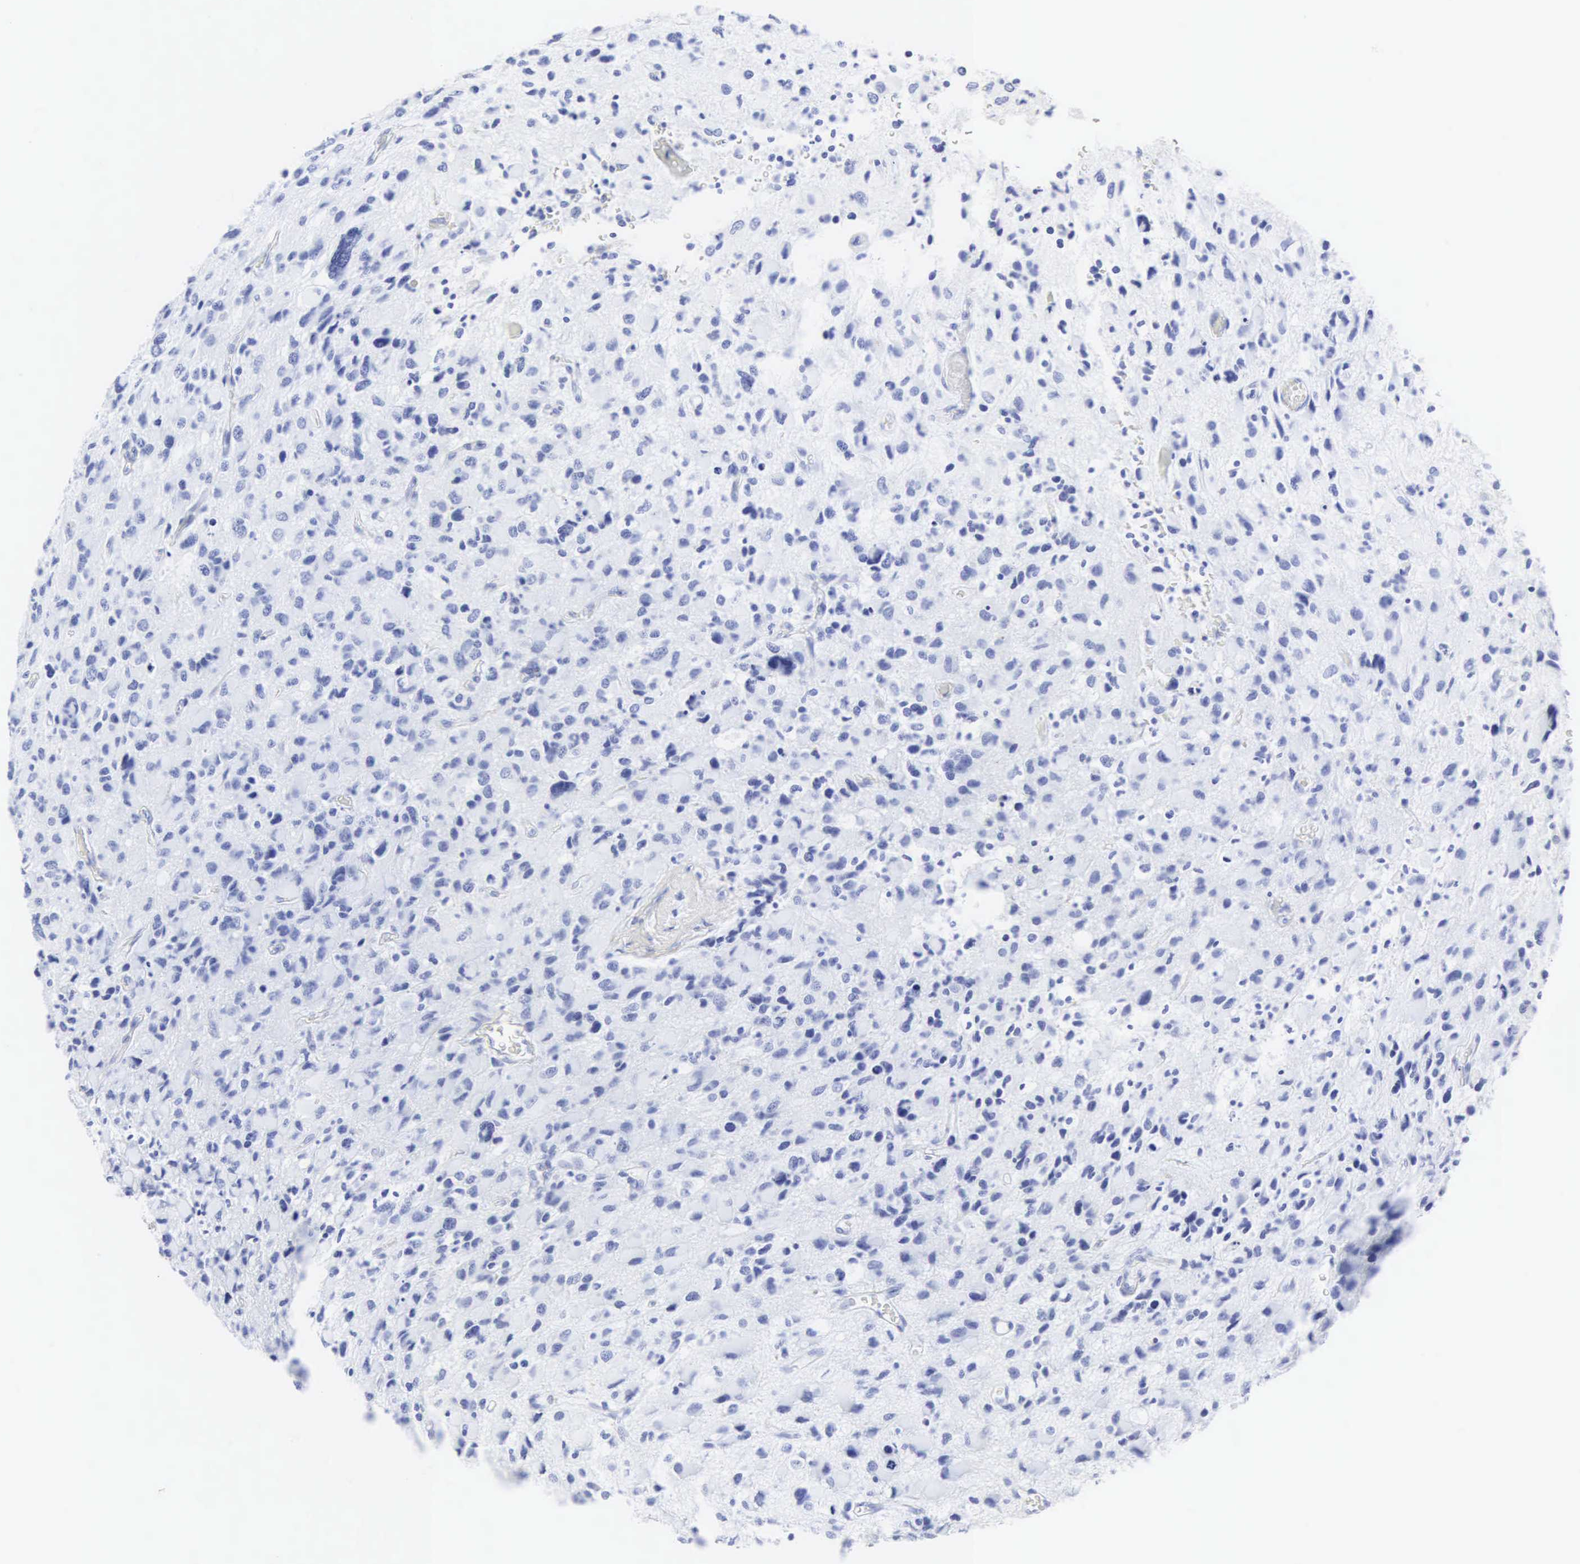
{"staining": {"intensity": "negative", "quantity": "none", "location": "none"}, "tissue": "glioma", "cell_type": "Tumor cells", "image_type": "cancer", "snomed": [{"axis": "morphology", "description": "Glioma, malignant, High grade"}, {"axis": "topography", "description": "Brain"}], "caption": "DAB (3,3'-diaminobenzidine) immunohistochemical staining of glioma displays no significant staining in tumor cells.", "gene": "CGB3", "patient": {"sex": "male", "age": 69}}